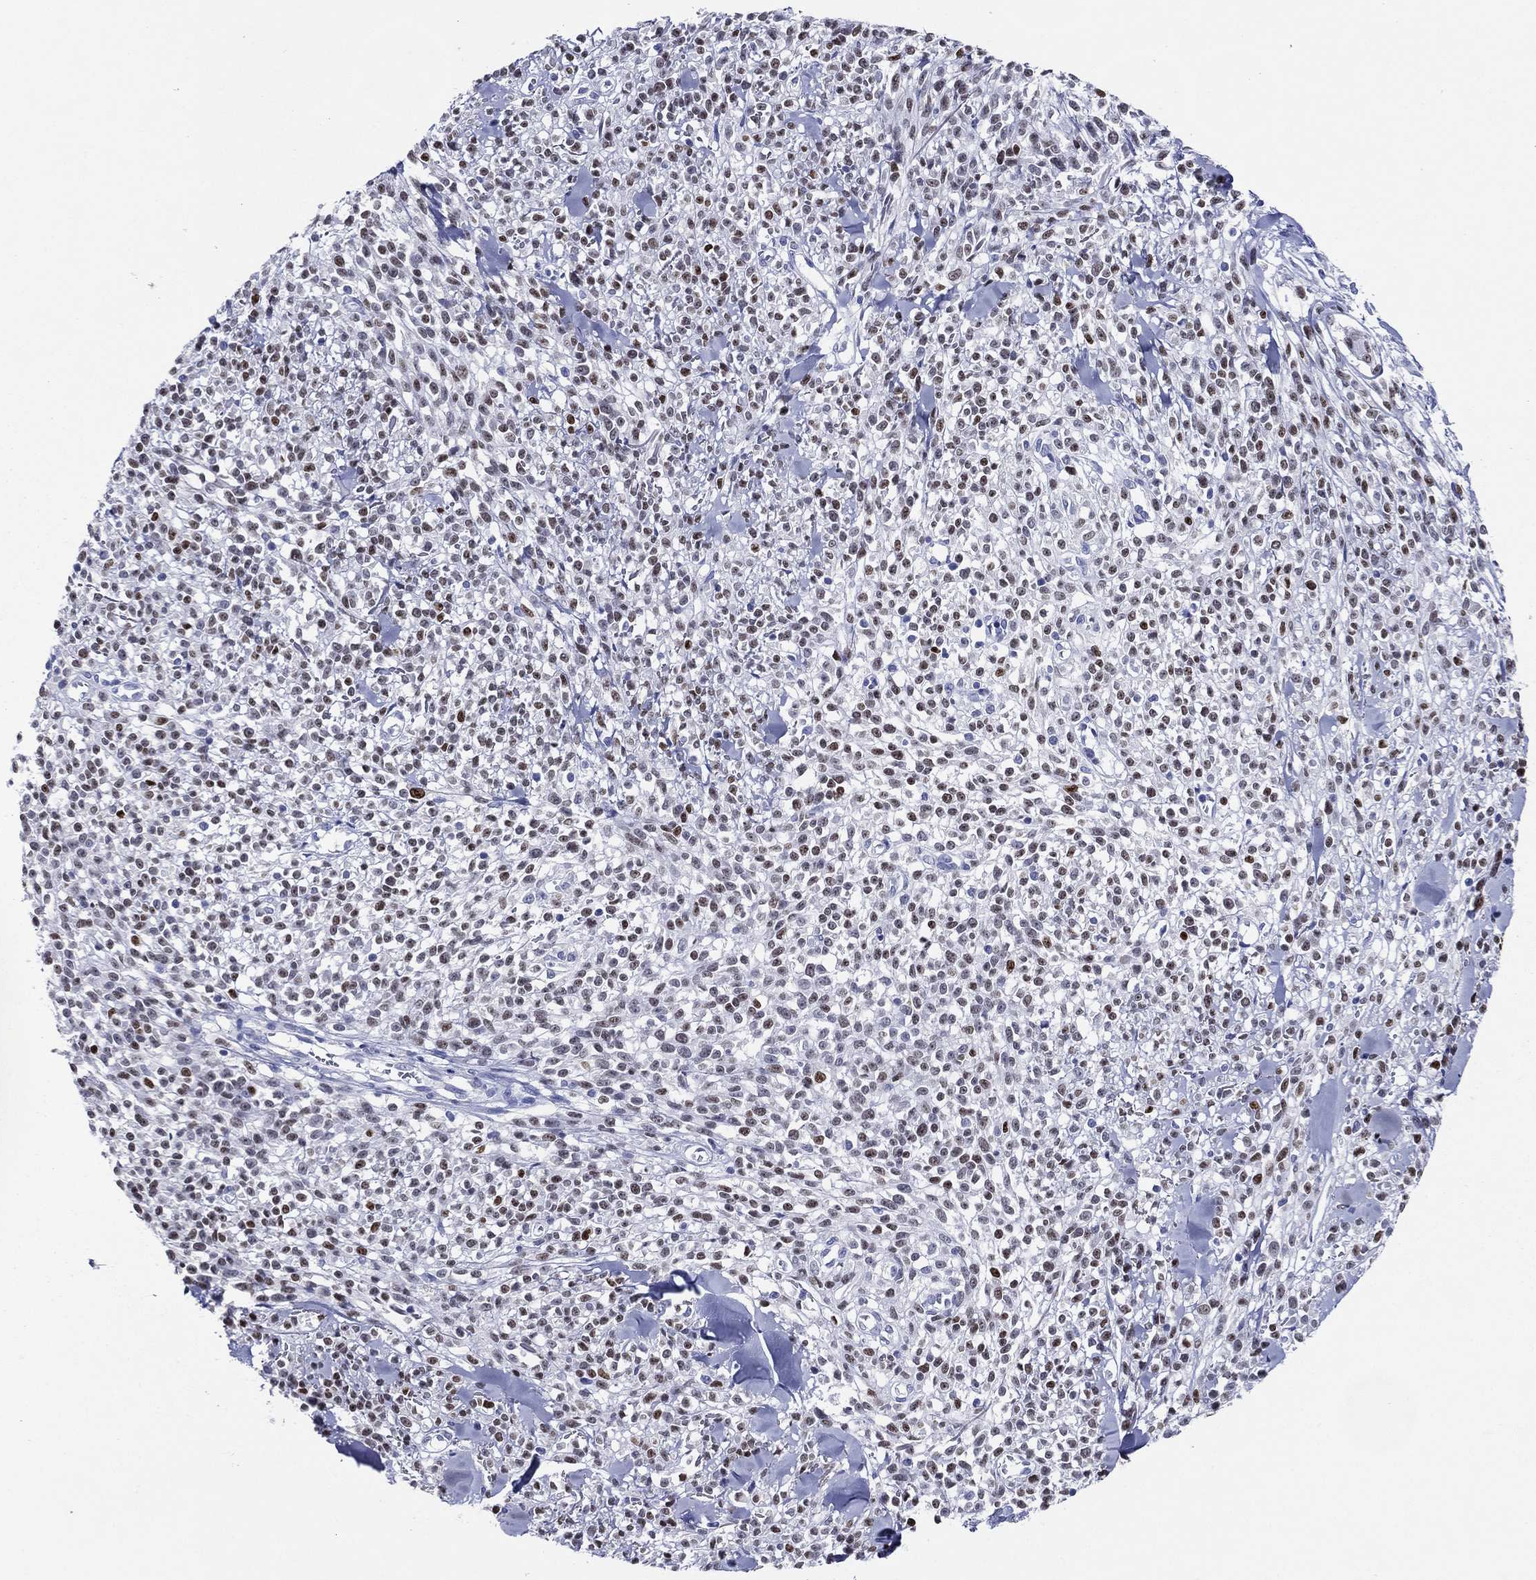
{"staining": {"intensity": "strong", "quantity": "<25%", "location": "nuclear"}, "tissue": "melanoma", "cell_type": "Tumor cells", "image_type": "cancer", "snomed": [{"axis": "morphology", "description": "Malignant melanoma, NOS"}, {"axis": "topography", "description": "Skin"}, {"axis": "topography", "description": "Skin of trunk"}], "caption": "Immunohistochemical staining of human malignant melanoma exhibits medium levels of strong nuclear expression in about <25% of tumor cells.", "gene": "TFAP2A", "patient": {"sex": "male", "age": 74}}